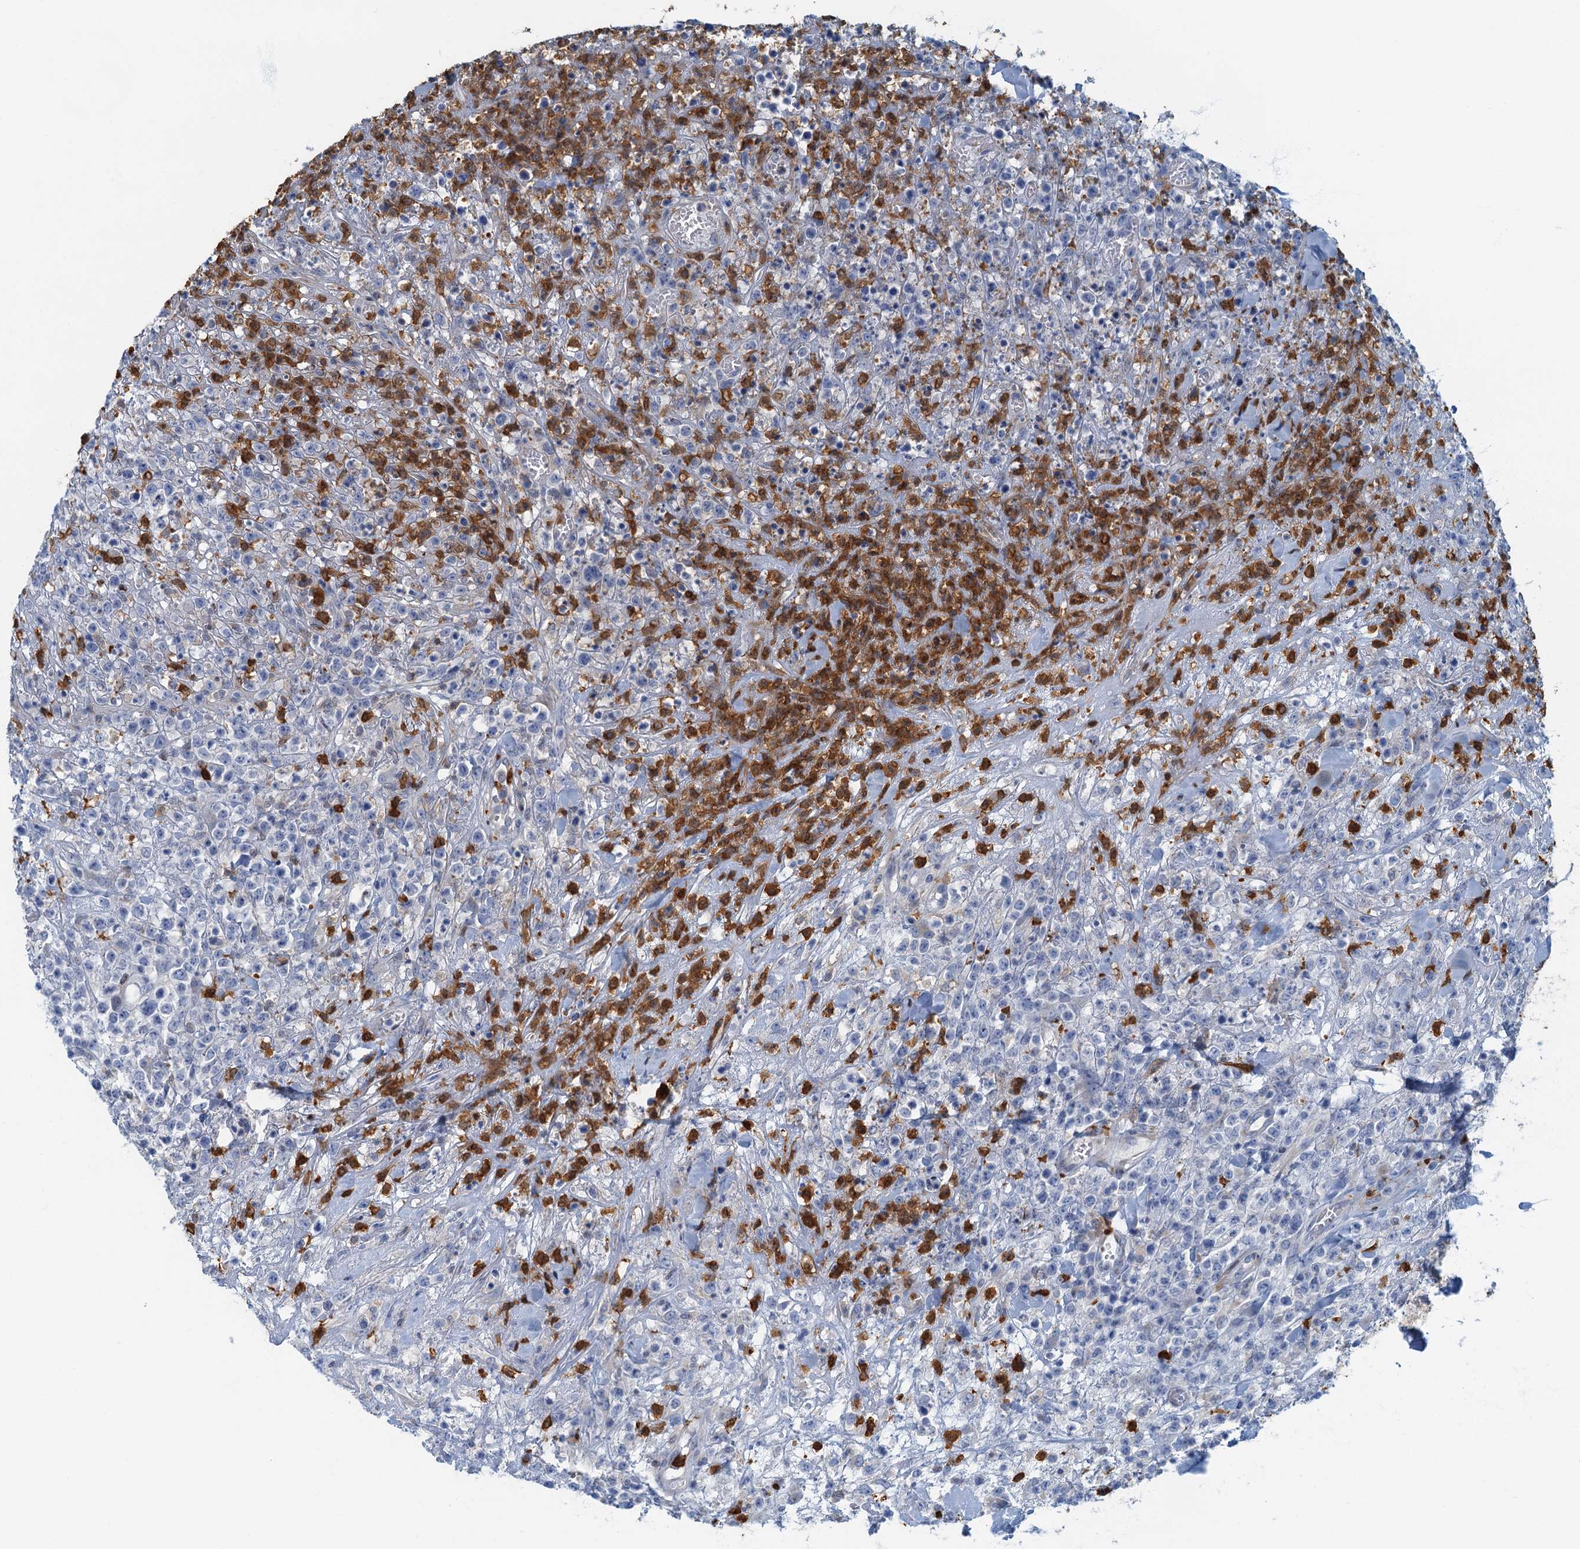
{"staining": {"intensity": "negative", "quantity": "none", "location": "none"}, "tissue": "lymphoma", "cell_type": "Tumor cells", "image_type": "cancer", "snomed": [{"axis": "morphology", "description": "Malignant lymphoma, non-Hodgkin's type, High grade"}, {"axis": "topography", "description": "Colon"}], "caption": "Human malignant lymphoma, non-Hodgkin's type (high-grade) stained for a protein using immunohistochemistry (IHC) demonstrates no expression in tumor cells.", "gene": "ANKDD1A", "patient": {"sex": "female", "age": 53}}